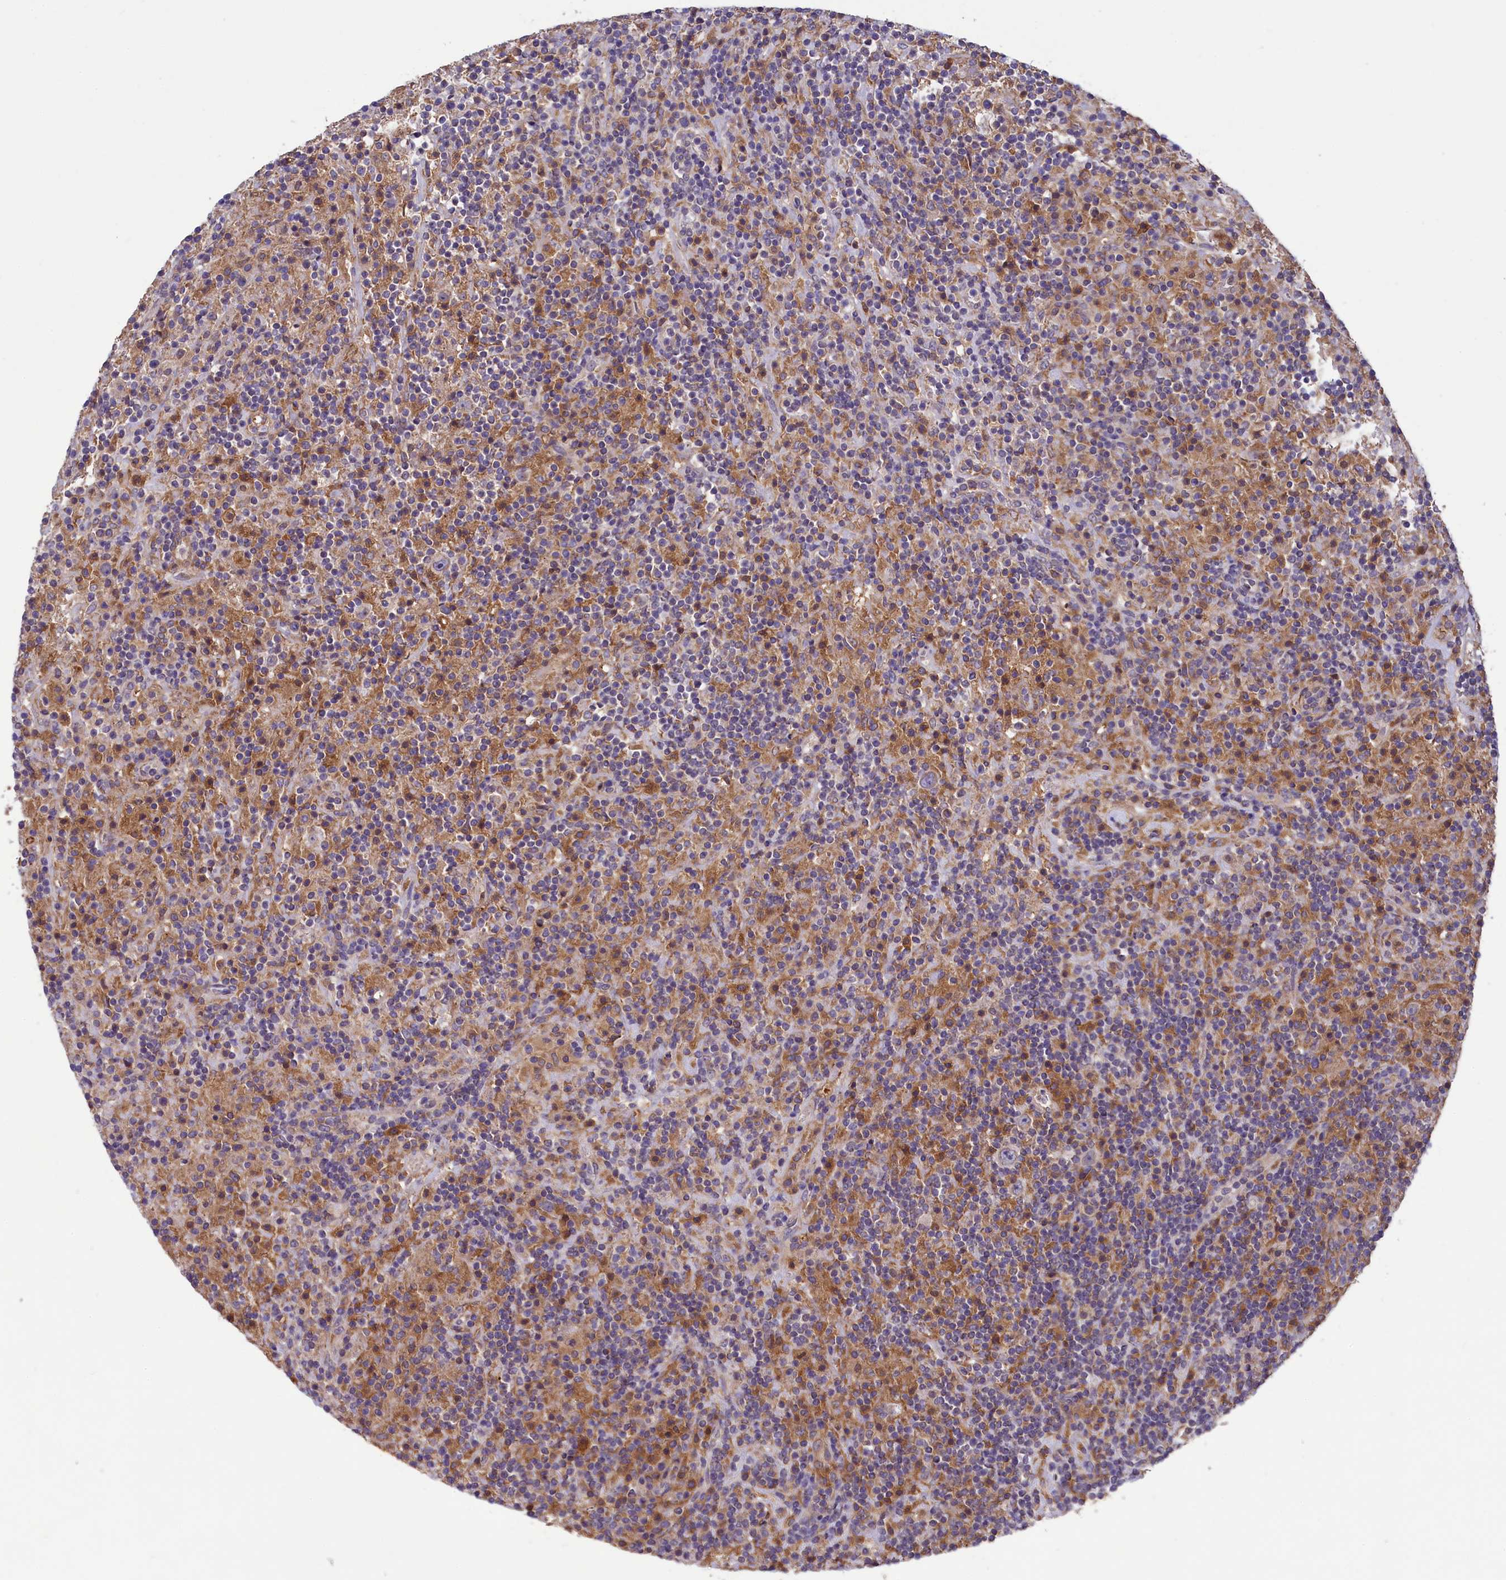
{"staining": {"intensity": "weak", "quantity": "25%-75%", "location": "cytoplasmic/membranous"}, "tissue": "lymphoma", "cell_type": "Tumor cells", "image_type": "cancer", "snomed": [{"axis": "morphology", "description": "Hodgkin's disease, NOS"}, {"axis": "topography", "description": "Lymph node"}], "caption": "Immunohistochemical staining of human lymphoma displays low levels of weak cytoplasmic/membranous expression in about 25%-75% of tumor cells.", "gene": "ACAD8", "patient": {"sex": "male", "age": 70}}